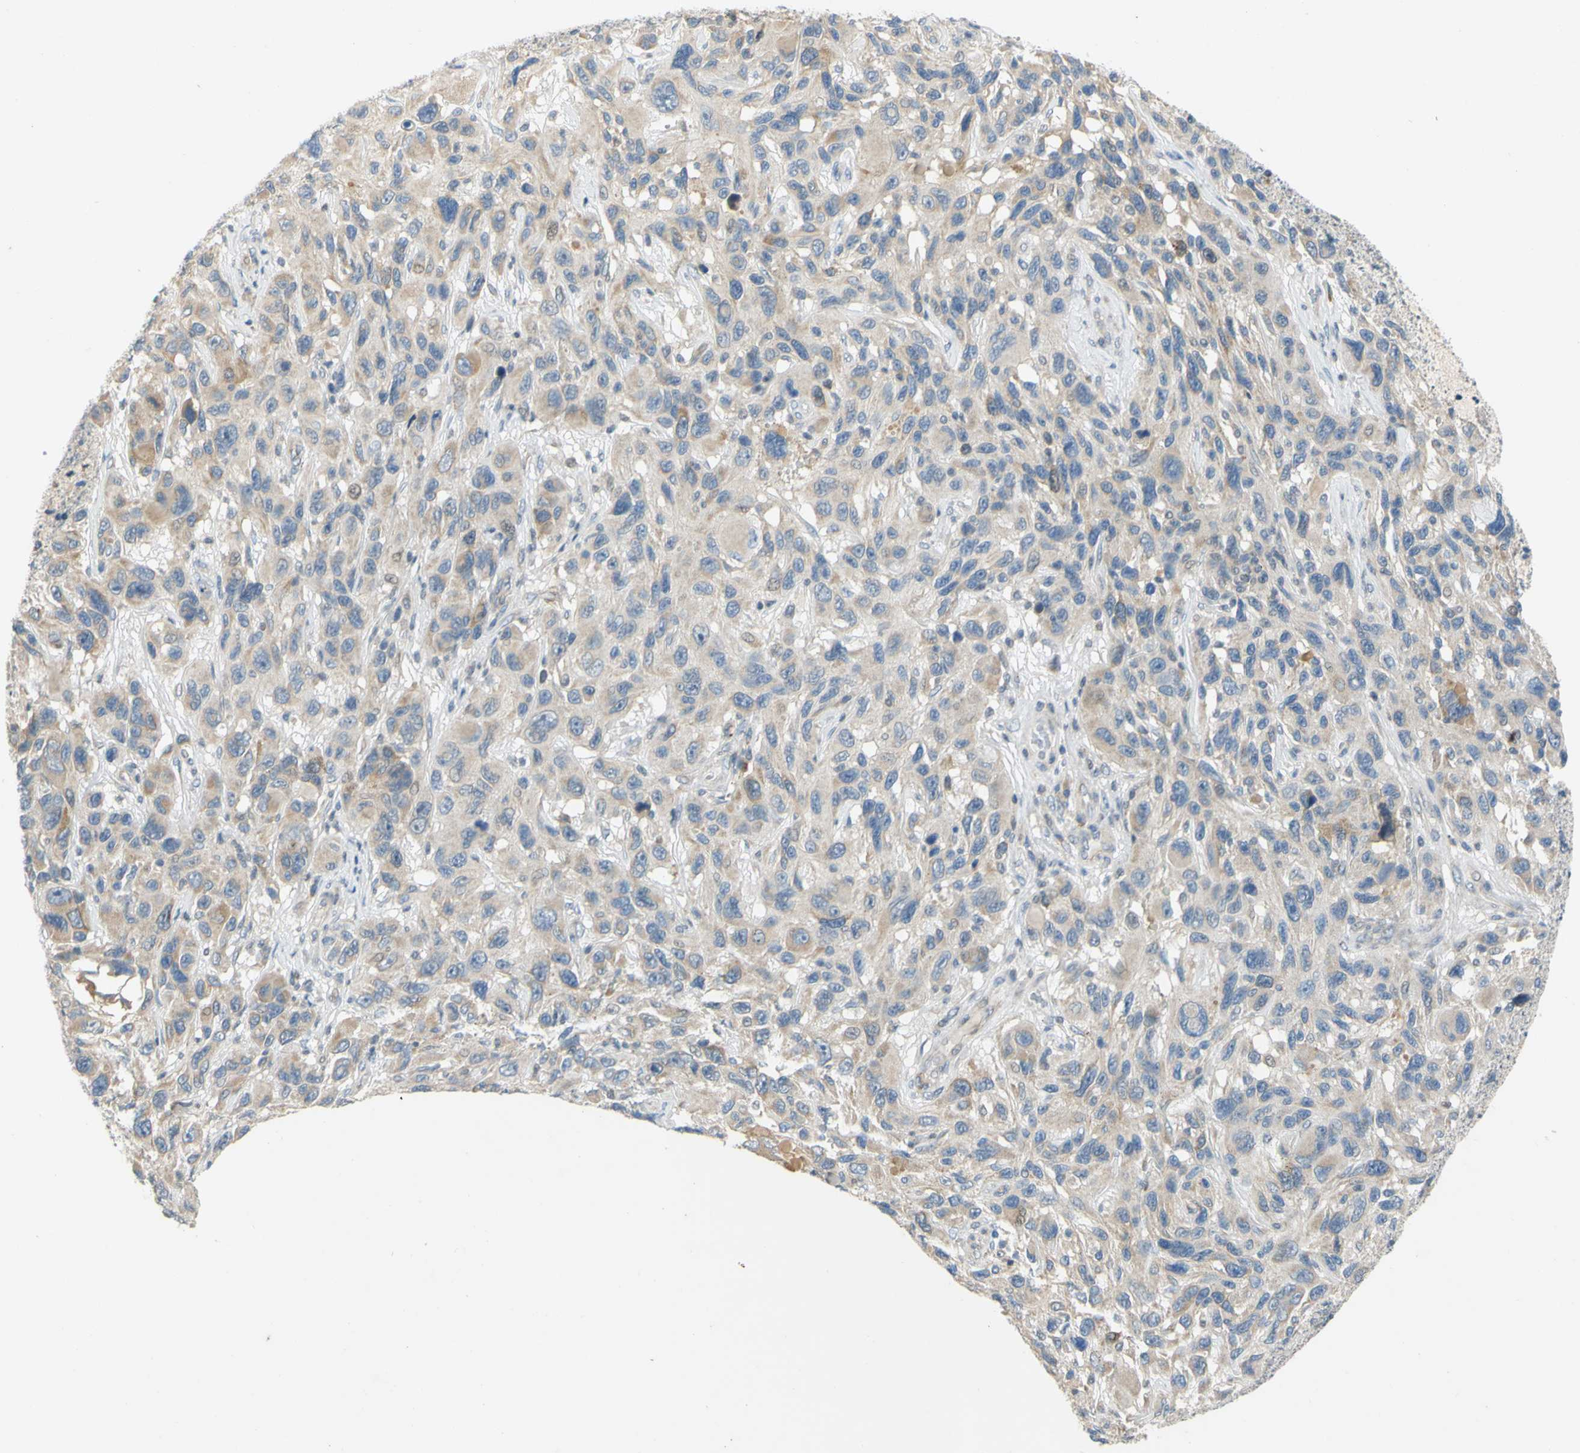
{"staining": {"intensity": "weak", "quantity": ">75%", "location": "cytoplasmic/membranous"}, "tissue": "melanoma", "cell_type": "Tumor cells", "image_type": "cancer", "snomed": [{"axis": "morphology", "description": "Malignant melanoma, NOS"}, {"axis": "topography", "description": "Skin"}], "caption": "Melanoma tissue demonstrates weak cytoplasmic/membranous expression in approximately >75% of tumor cells, visualized by immunohistochemistry. (Stains: DAB (3,3'-diaminobenzidine) in brown, nuclei in blue, Microscopy: brightfield microscopy at high magnification).", "gene": "CCNB2", "patient": {"sex": "male", "age": 53}}